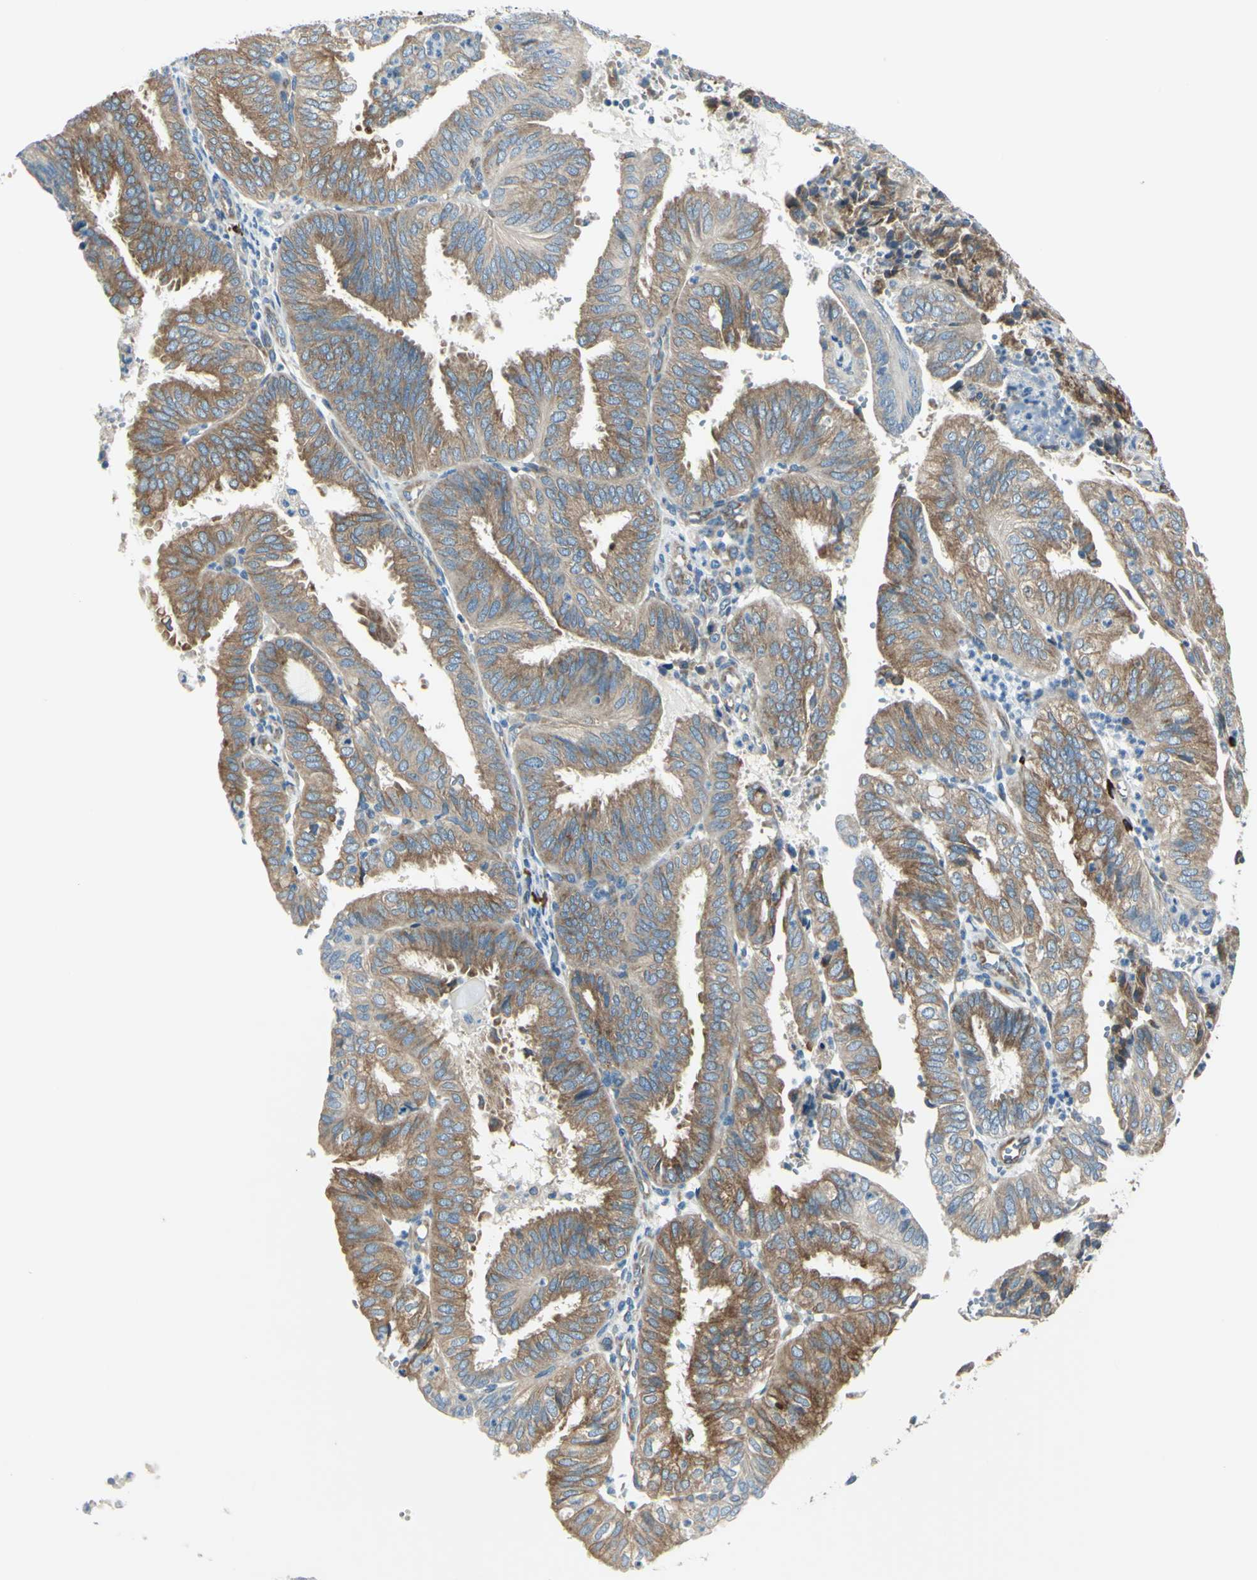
{"staining": {"intensity": "moderate", "quantity": ">75%", "location": "cytoplasmic/membranous"}, "tissue": "endometrial cancer", "cell_type": "Tumor cells", "image_type": "cancer", "snomed": [{"axis": "morphology", "description": "Adenocarcinoma, NOS"}, {"axis": "topography", "description": "Uterus"}], "caption": "Protein staining by immunohistochemistry exhibits moderate cytoplasmic/membranous staining in approximately >75% of tumor cells in endometrial adenocarcinoma.", "gene": "SELENOS", "patient": {"sex": "female", "age": 60}}